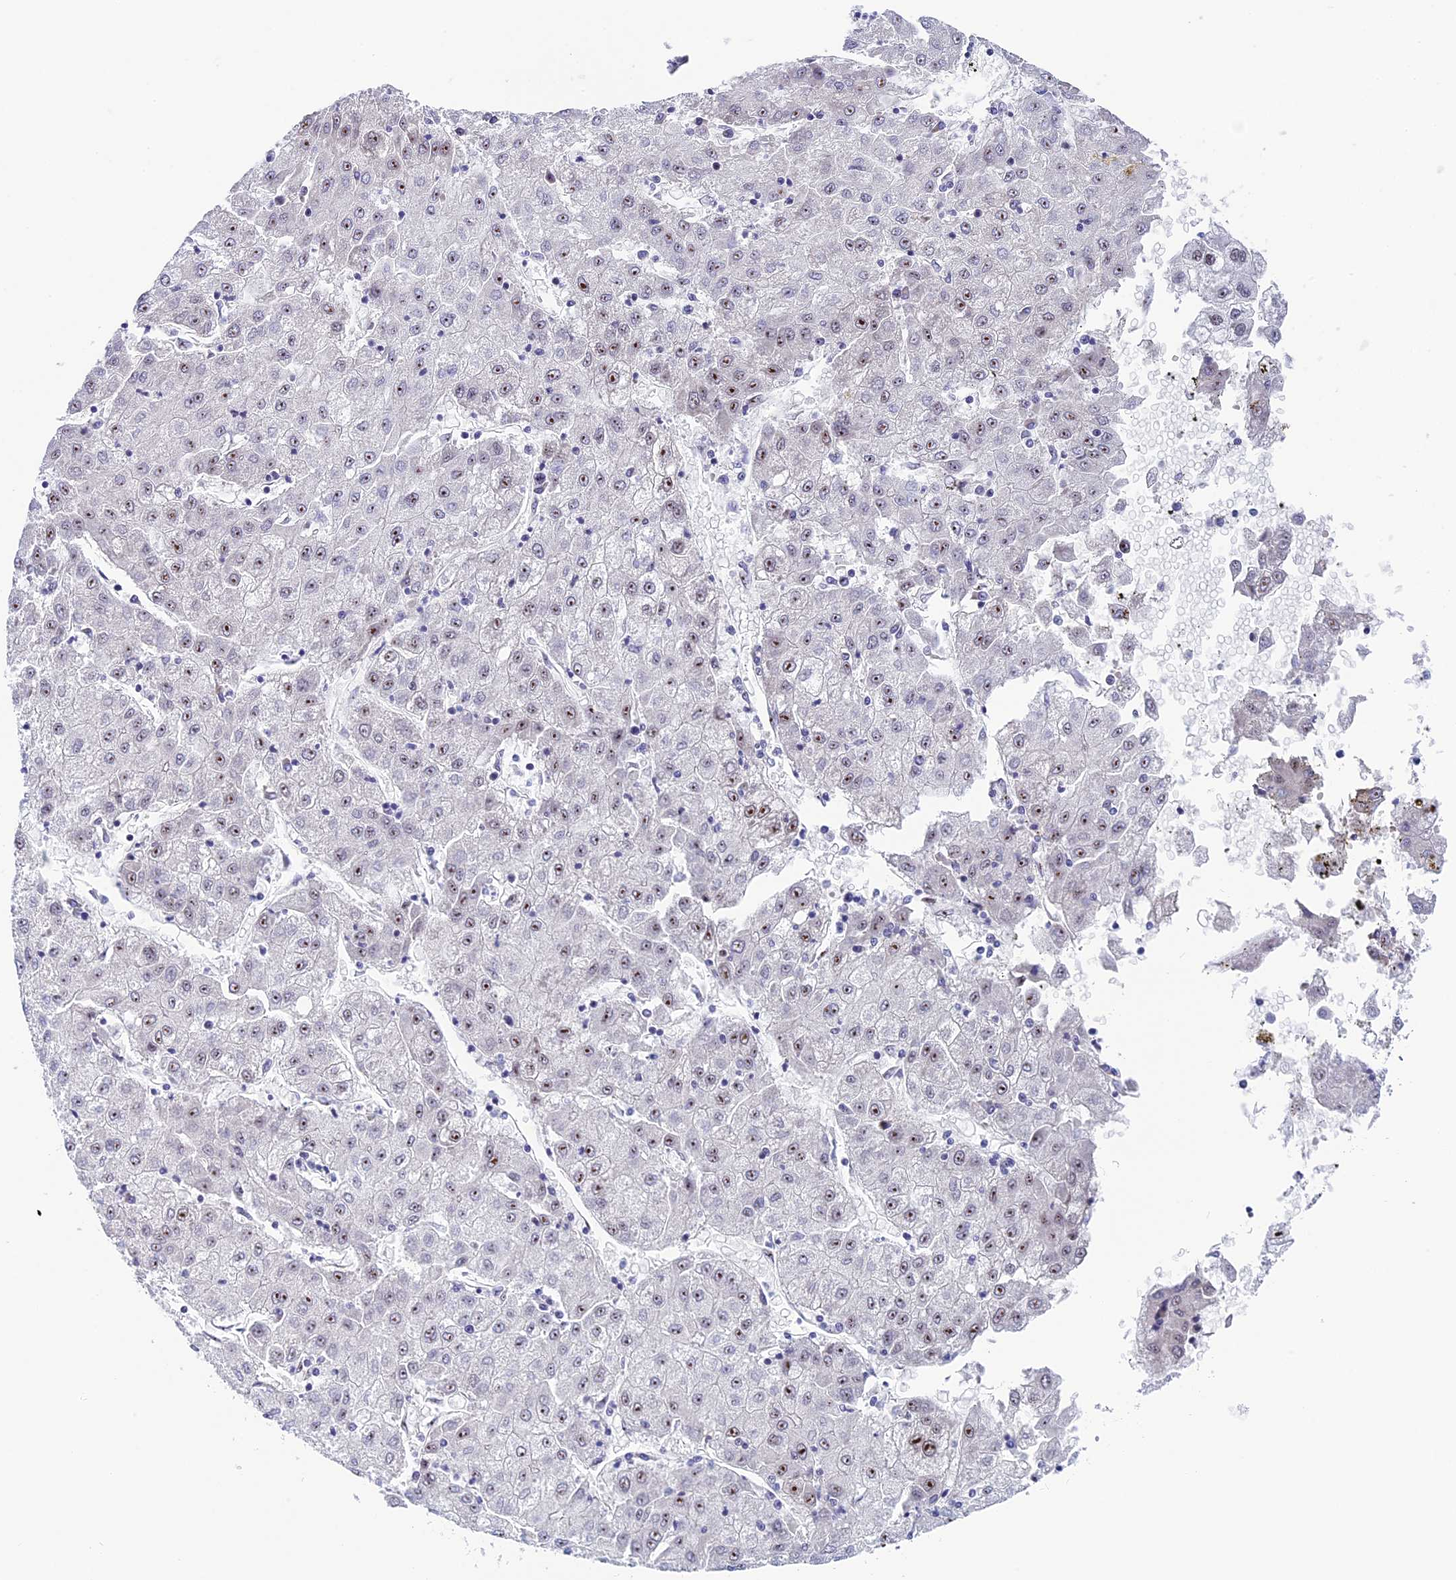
{"staining": {"intensity": "moderate", "quantity": "<25%", "location": "nuclear"}, "tissue": "liver cancer", "cell_type": "Tumor cells", "image_type": "cancer", "snomed": [{"axis": "morphology", "description": "Carcinoma, Hepatocellular, NOS"}, {"axis": "topography", "description": "Liver"}], "caption": "Hepatocellular carcinoma (liver) stained with a protein marker exhibits moderate staining in tumor cells.", "gene": "CCDC86", "patient": {"sex": "male", "age": 72}}